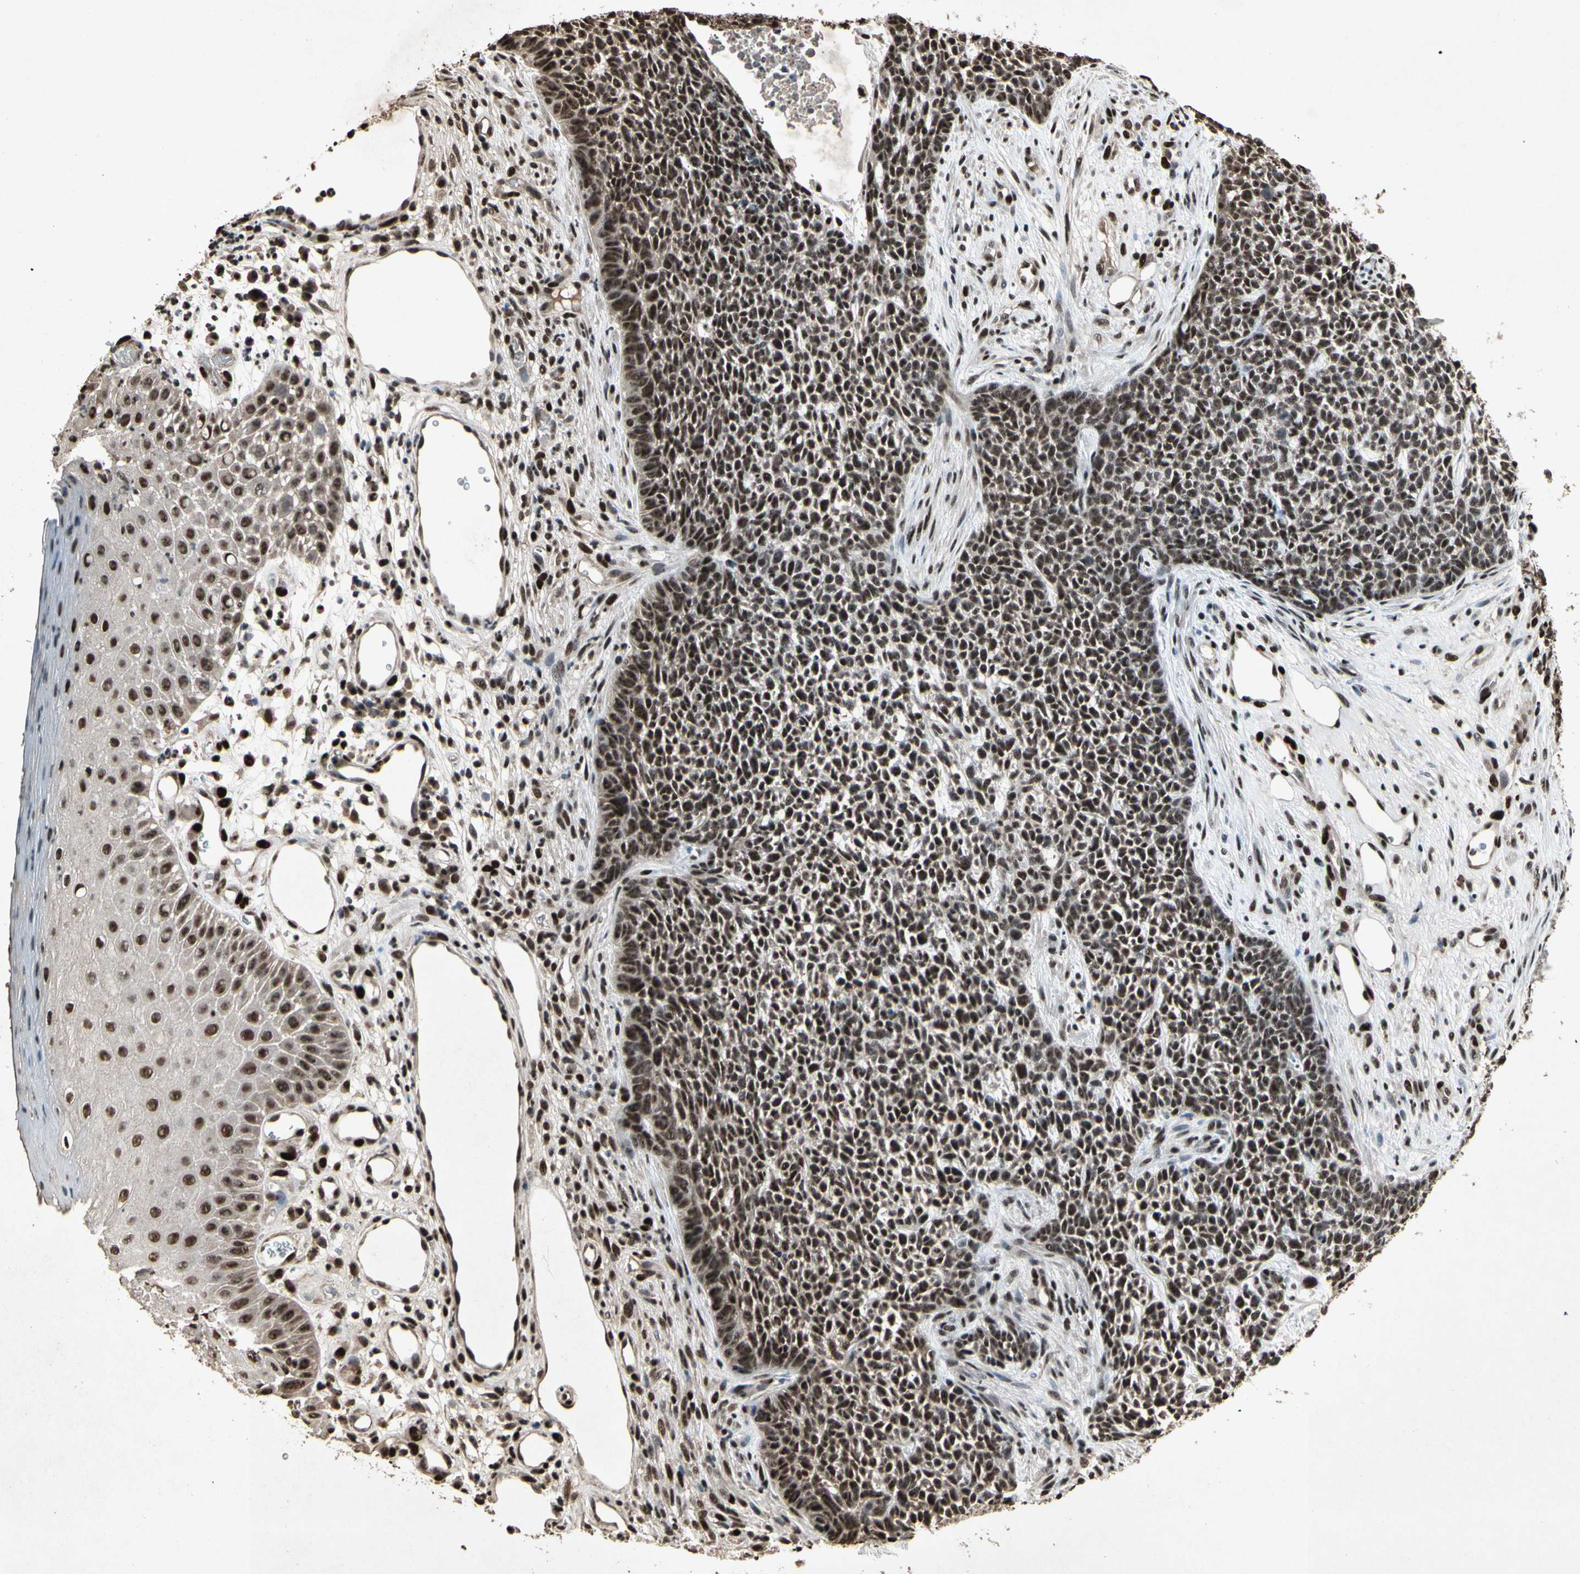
{"staining": {"intensity": "strong", "quantity": ">75%", "location": "nuclear"}, "tissue": "skin cancer", "cell_type": "Tumor cells", "image_type": "cancer", "snomed": [{"axis": "morphology", "description": "Basal cell carcinoma"}, {"axis": "topography", "description": "Skin"}], "caption": "Skin basal cell carcinoma stained with IHC exhibits strong nuclear staining in approximately >75% of tumor cells.", "gene": "TBX2", "patient": {"sex": "female", "age": 84}}